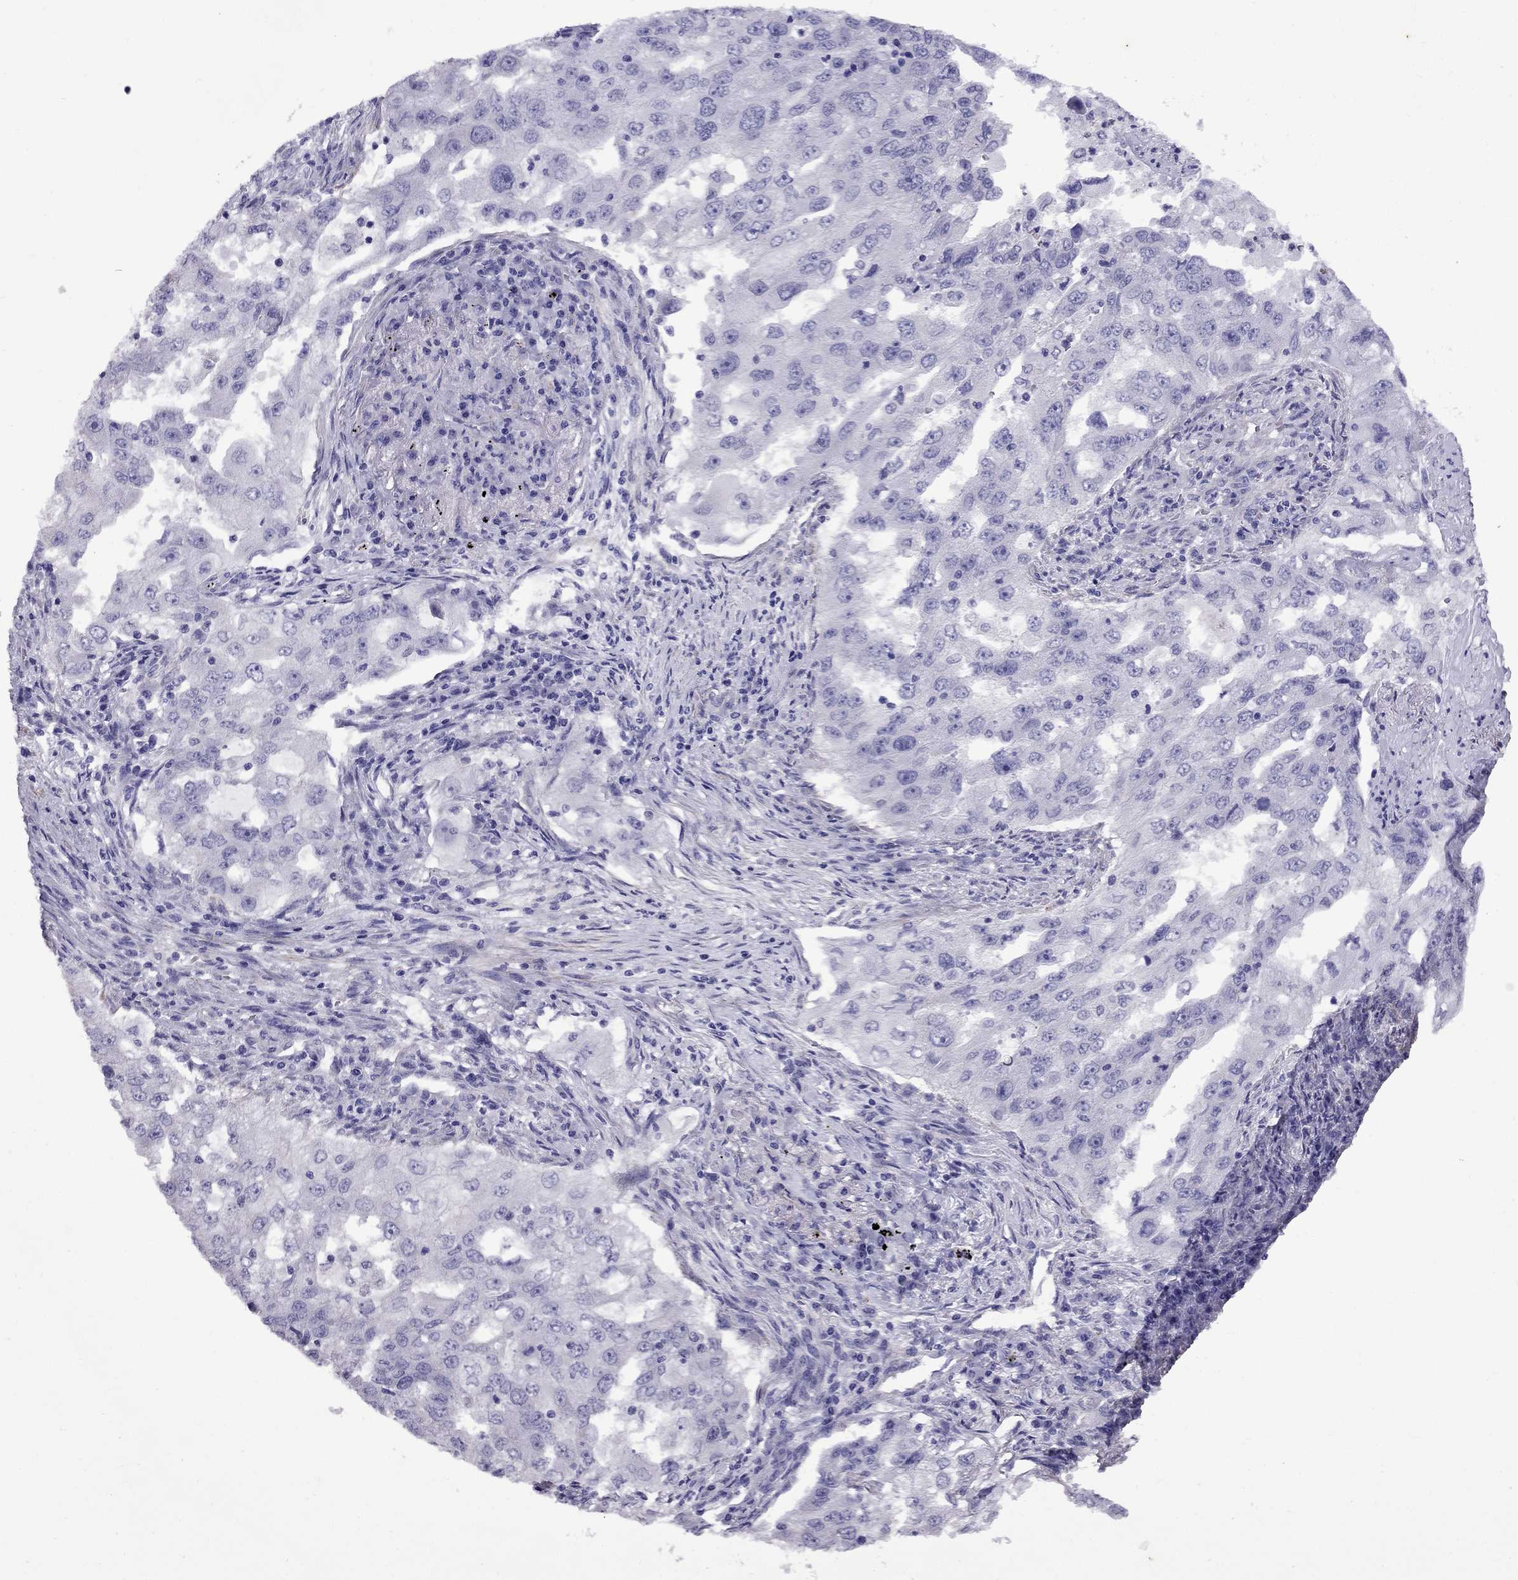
{"staining": {"intensity": "negative", "quantity": "none", "location": "none"}, "tissue": "lung cancer", "cell_type": "Tumor cells", "image_type": "cancer", "snomed": [{"axis": "morphology", "description": "Adenocarcinoma, NOS"}, {"axis": "topography", "description": "Lung"}], "caption": "Protein analysis of lung adenocarcinoma reveals no significant expression in tumor cells.", "gene": "CHRNA5", "patient": {"sex": "female", "age": 61}}